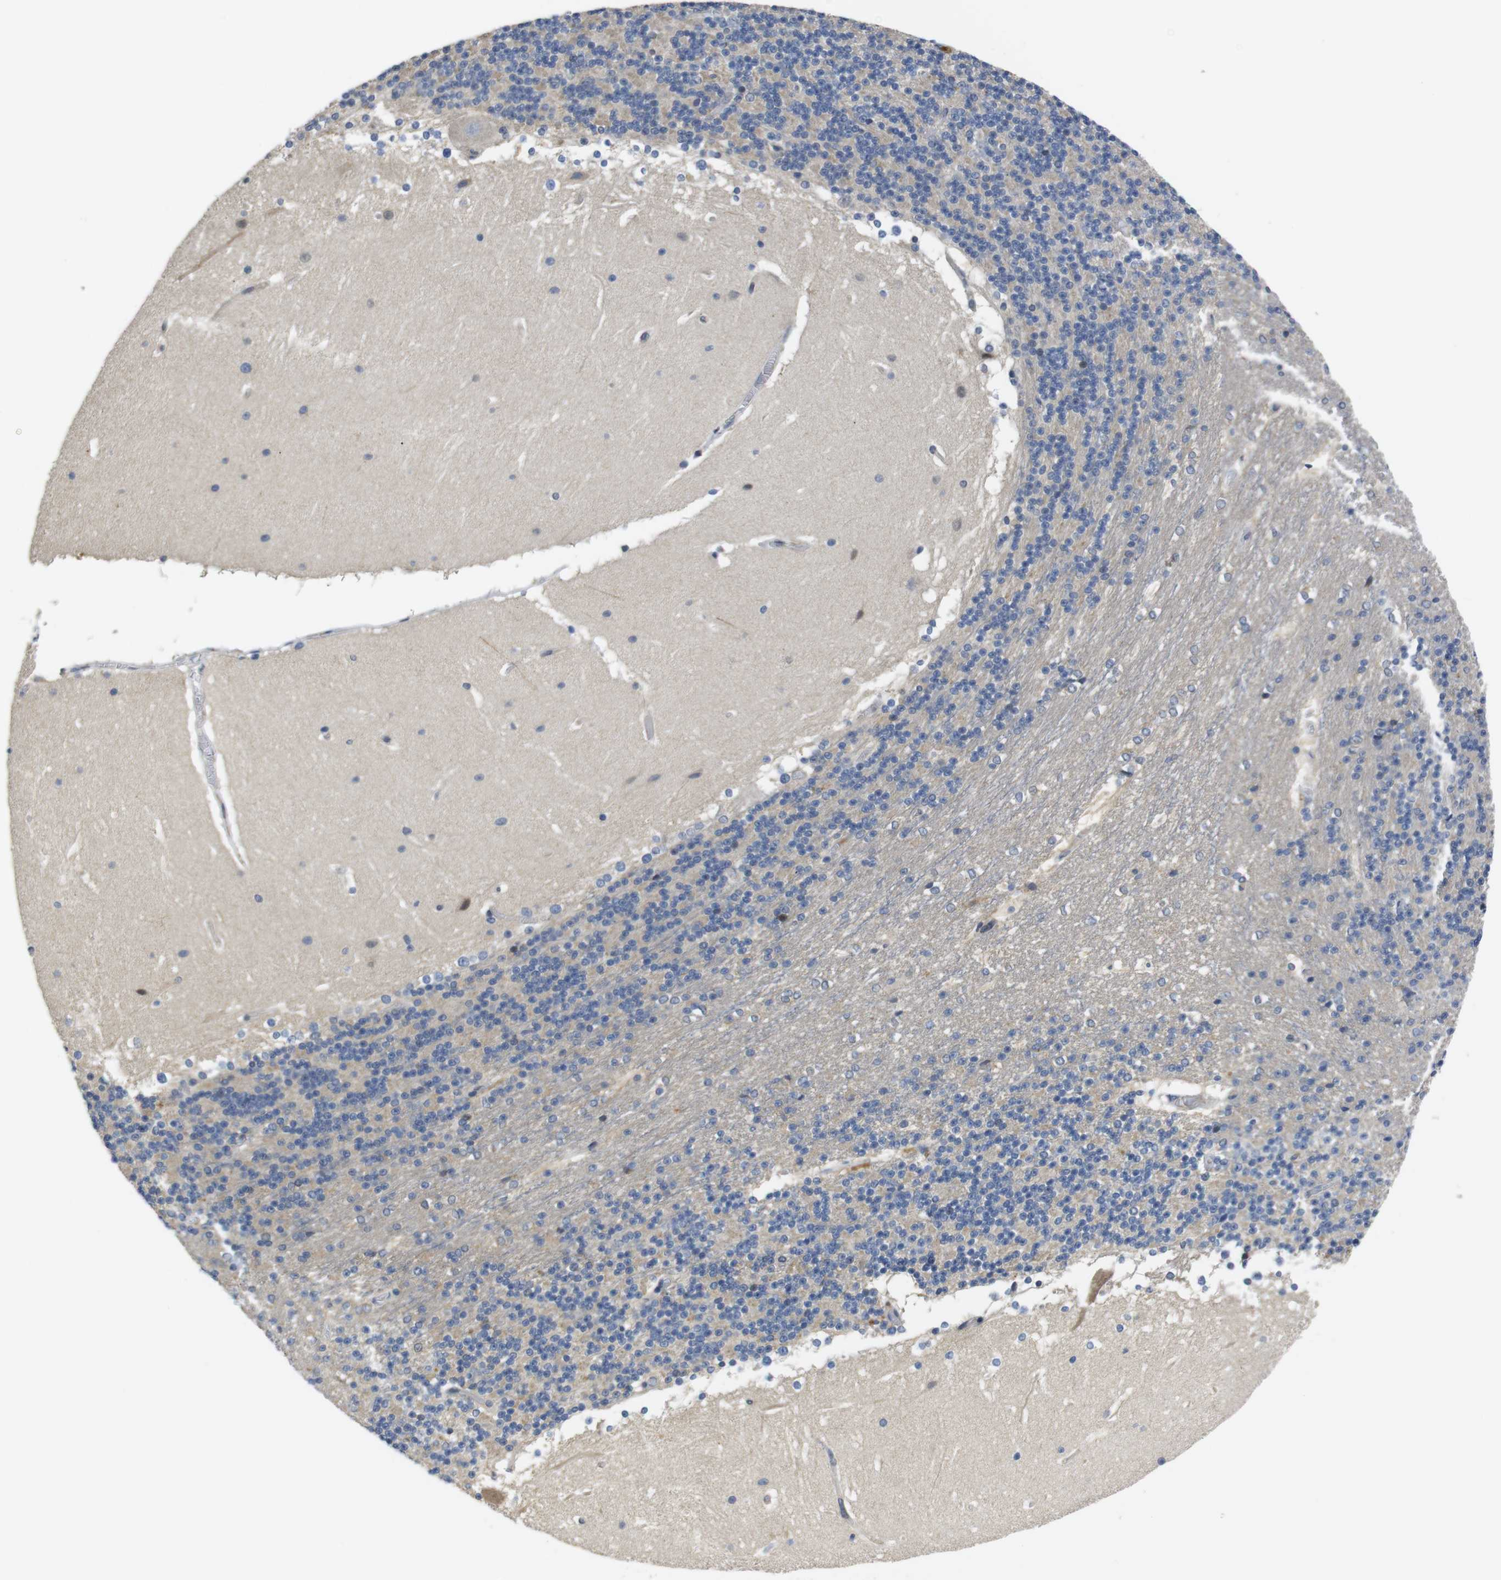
{"staining": {"intensity": "negative", "quantity": "none", "location": "none"}, "tissue": "cerebellum", "cell_type": "Cells in granular layer", "image_type": "normal", "snomed": [{"axis": "morphology", "description": "Normal tissue, NOS"}, {"axis": "topography", "description": "Cerebellum"}], "caption": "Immunohistochemical staining of normal human cerebellum exhibits no significant positivity in cells in granular layer.", "gene": "FNTA", "patient": {"sex": "female", "age": 19}}